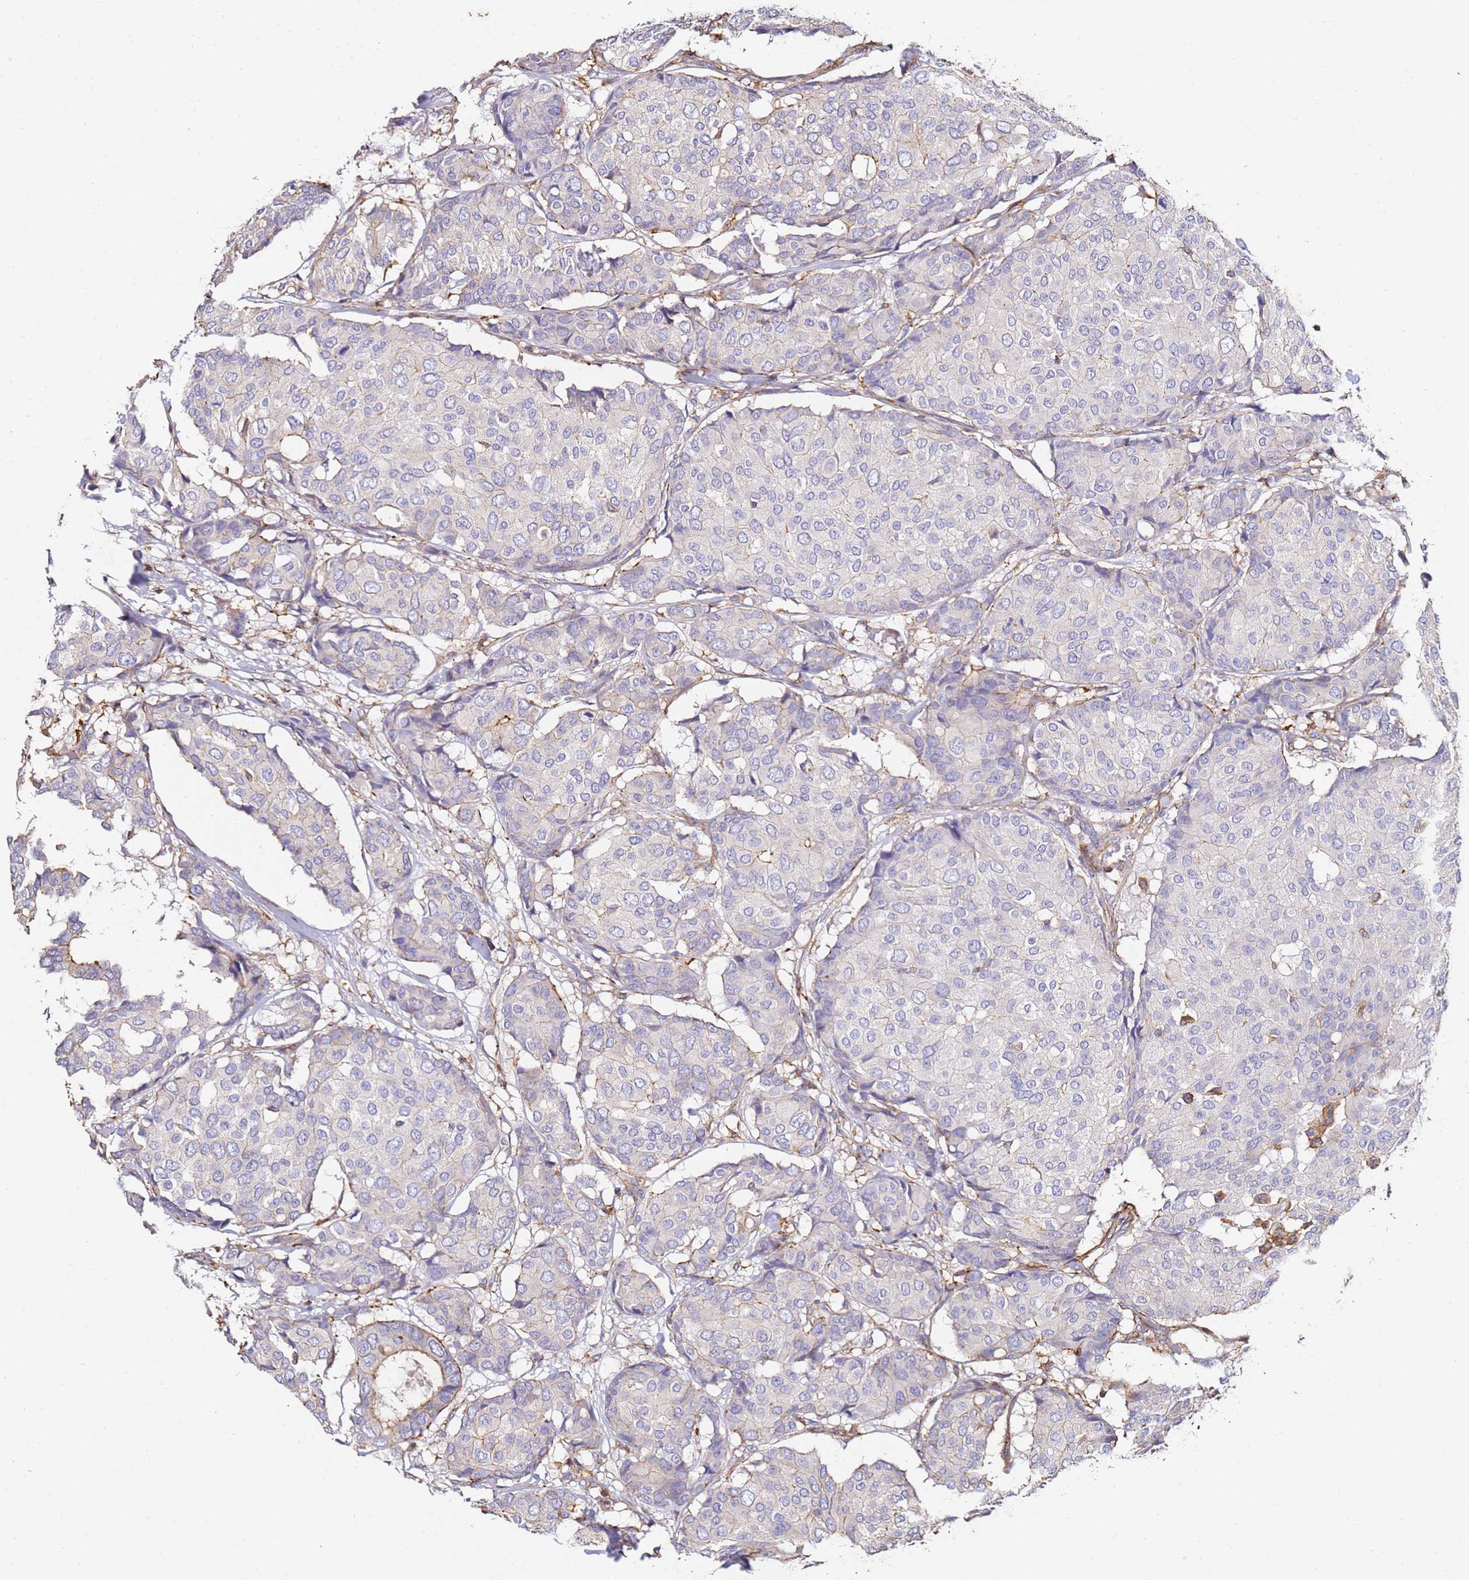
{"staining": {"intensity": "weak", "quantity": "<25%", "location": "cytoplasmic/membranous"}, "tissue": "breast cancer", "cell_type": "Tumor cells", "image_type": "cancer", "snomed": [{"axis": "morphology", "description": "Duct carcinoma"}, {"axis": "topography", "description": "Breast"}], "caption": "Breast invasive ductal carcinoma was stained to show a protein in brown. There is no significant positivity in tumor cells. (IHC, brightfield microscopy, high magnification).", "gene": "ZNF671", "patient": {"sex": "female", "age": 75}}